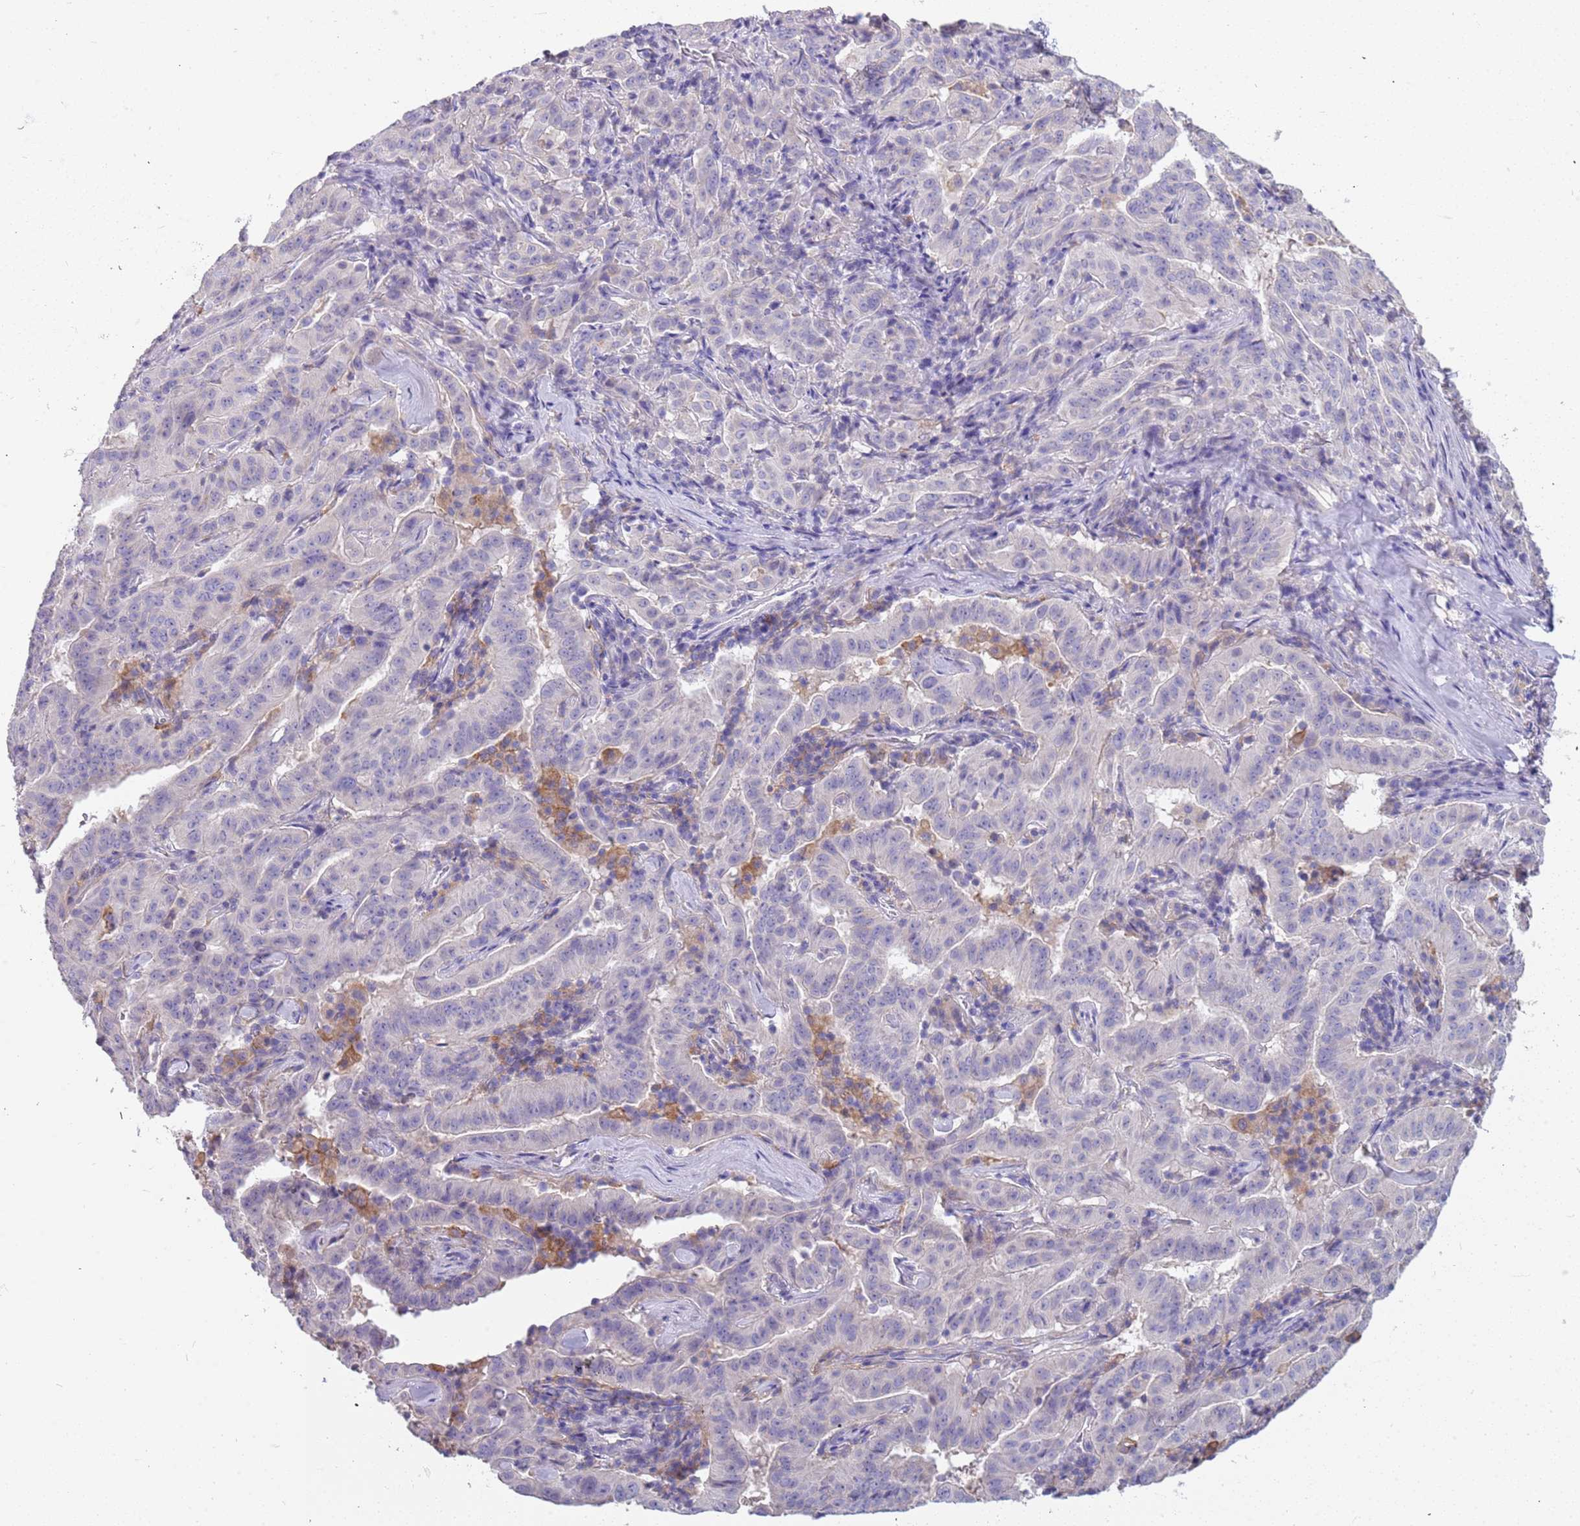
{"staining": {"intensity": "negative", "quantity": "none", "location": "none"}, "tissue": "pancreatic cancer", "cell_type": "Tumor cells", "image_type": "cancer", "snomed": [{"axis": "morphology", "description": "Adenocarcinoma, NOS"}, {"axis": "topography", "description": "Pancreas"}], "caption": "Immunohistochemical staining of human adenocarcinoma (pancreatic) demonstrates no significant staining in tumor cells. (Stains: DAB (3,3'-diaminobenzidine) IHC with hematoxylin counter stain, Microscopy: brightfield microscopy at high magnification).", "gene": "RHCG", "patient": {"sex": "male", "age": 63}}